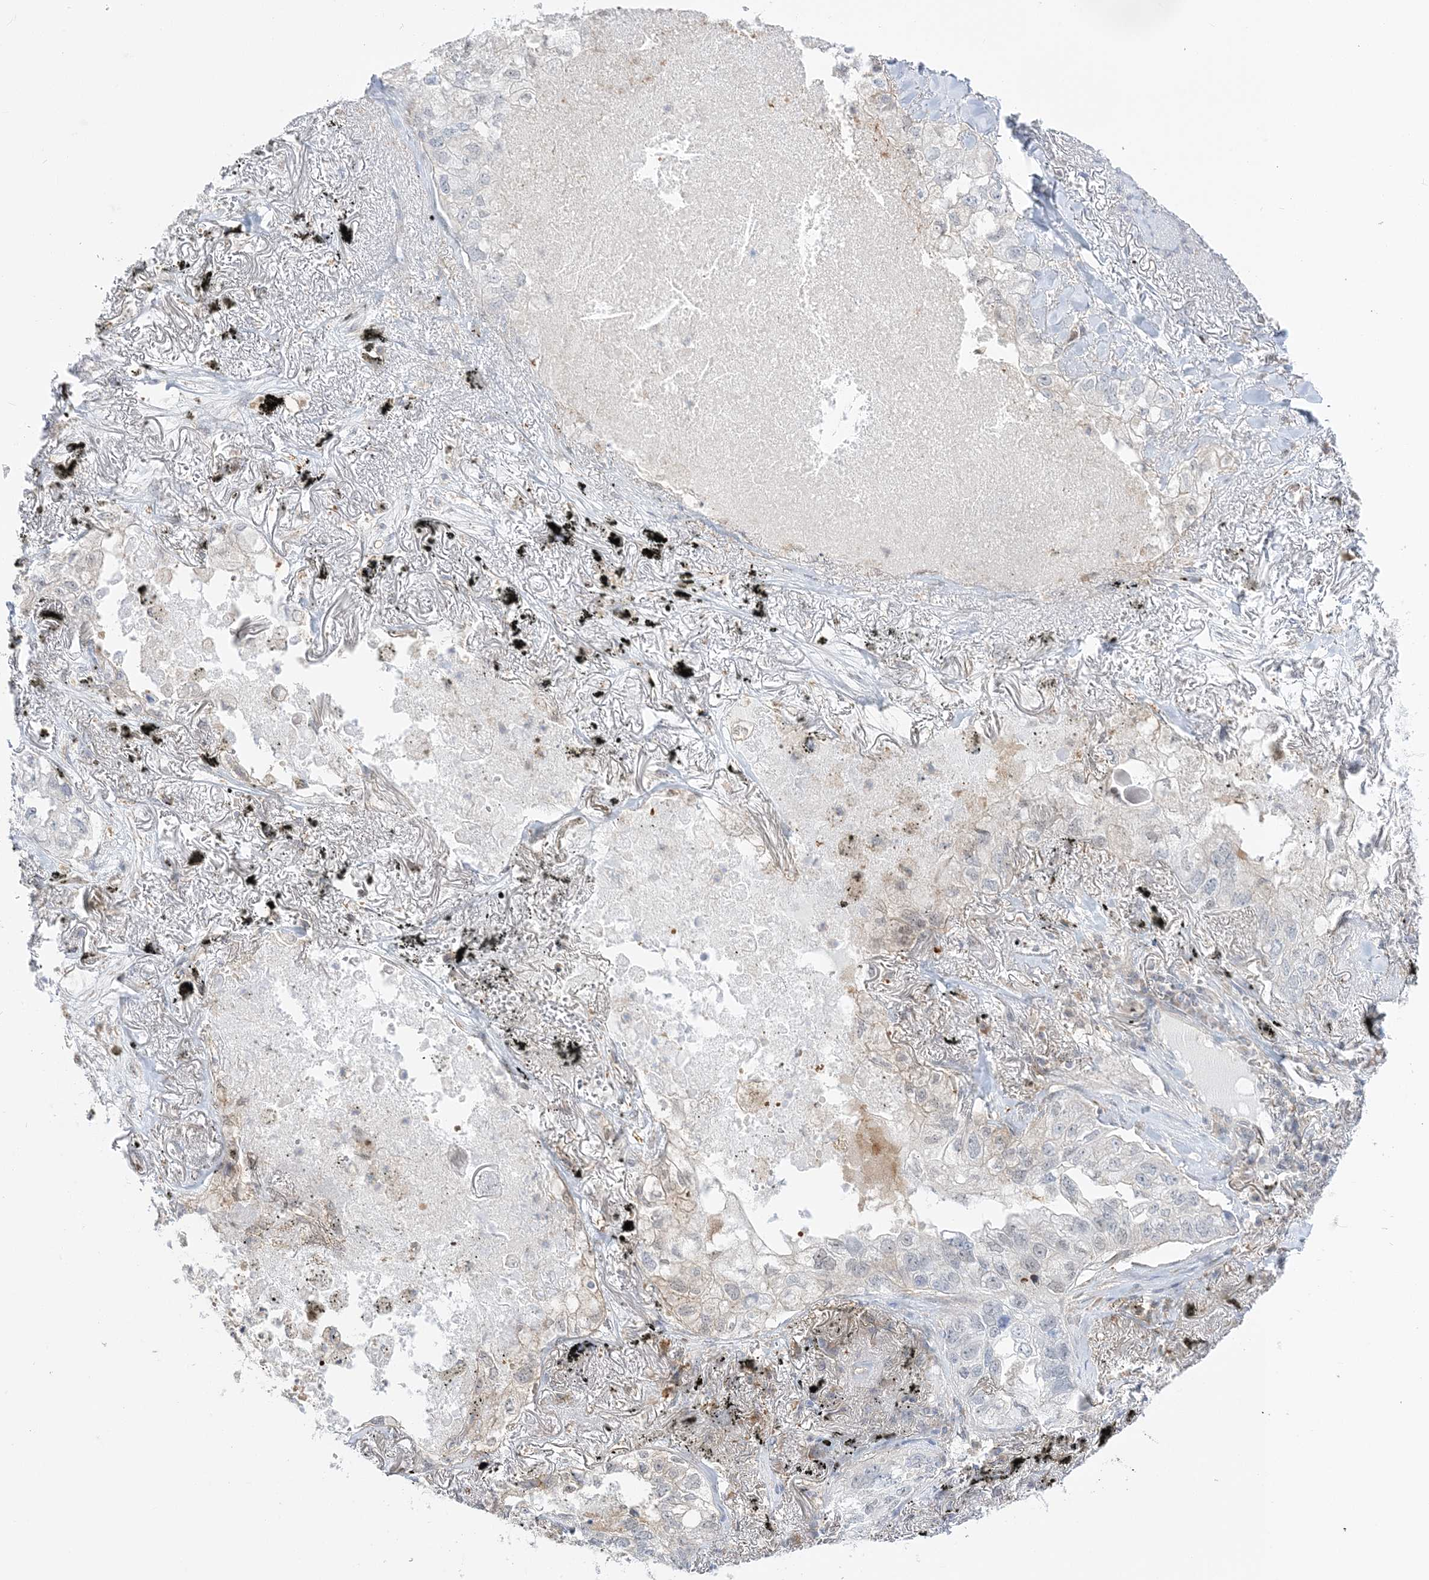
{"staining": {"intensity": "negative", "quantity": "none", "location": "none"}, "tissue": "lung cancer", "cell_type": "Tumor cells", "image_type": "cancer", "snomed": [{"axis": "morphology", "description": "Adenocarcinoma, NOS"}, {"axis": "topography", "description": "Lung"}], "caption": "Lung cancer (adenocarcinoma) was stained to show a protein in brown. There is no significant expression in tumor cells.", "gene": "THADA", "patient": {"sex": "male", "age": 65}}